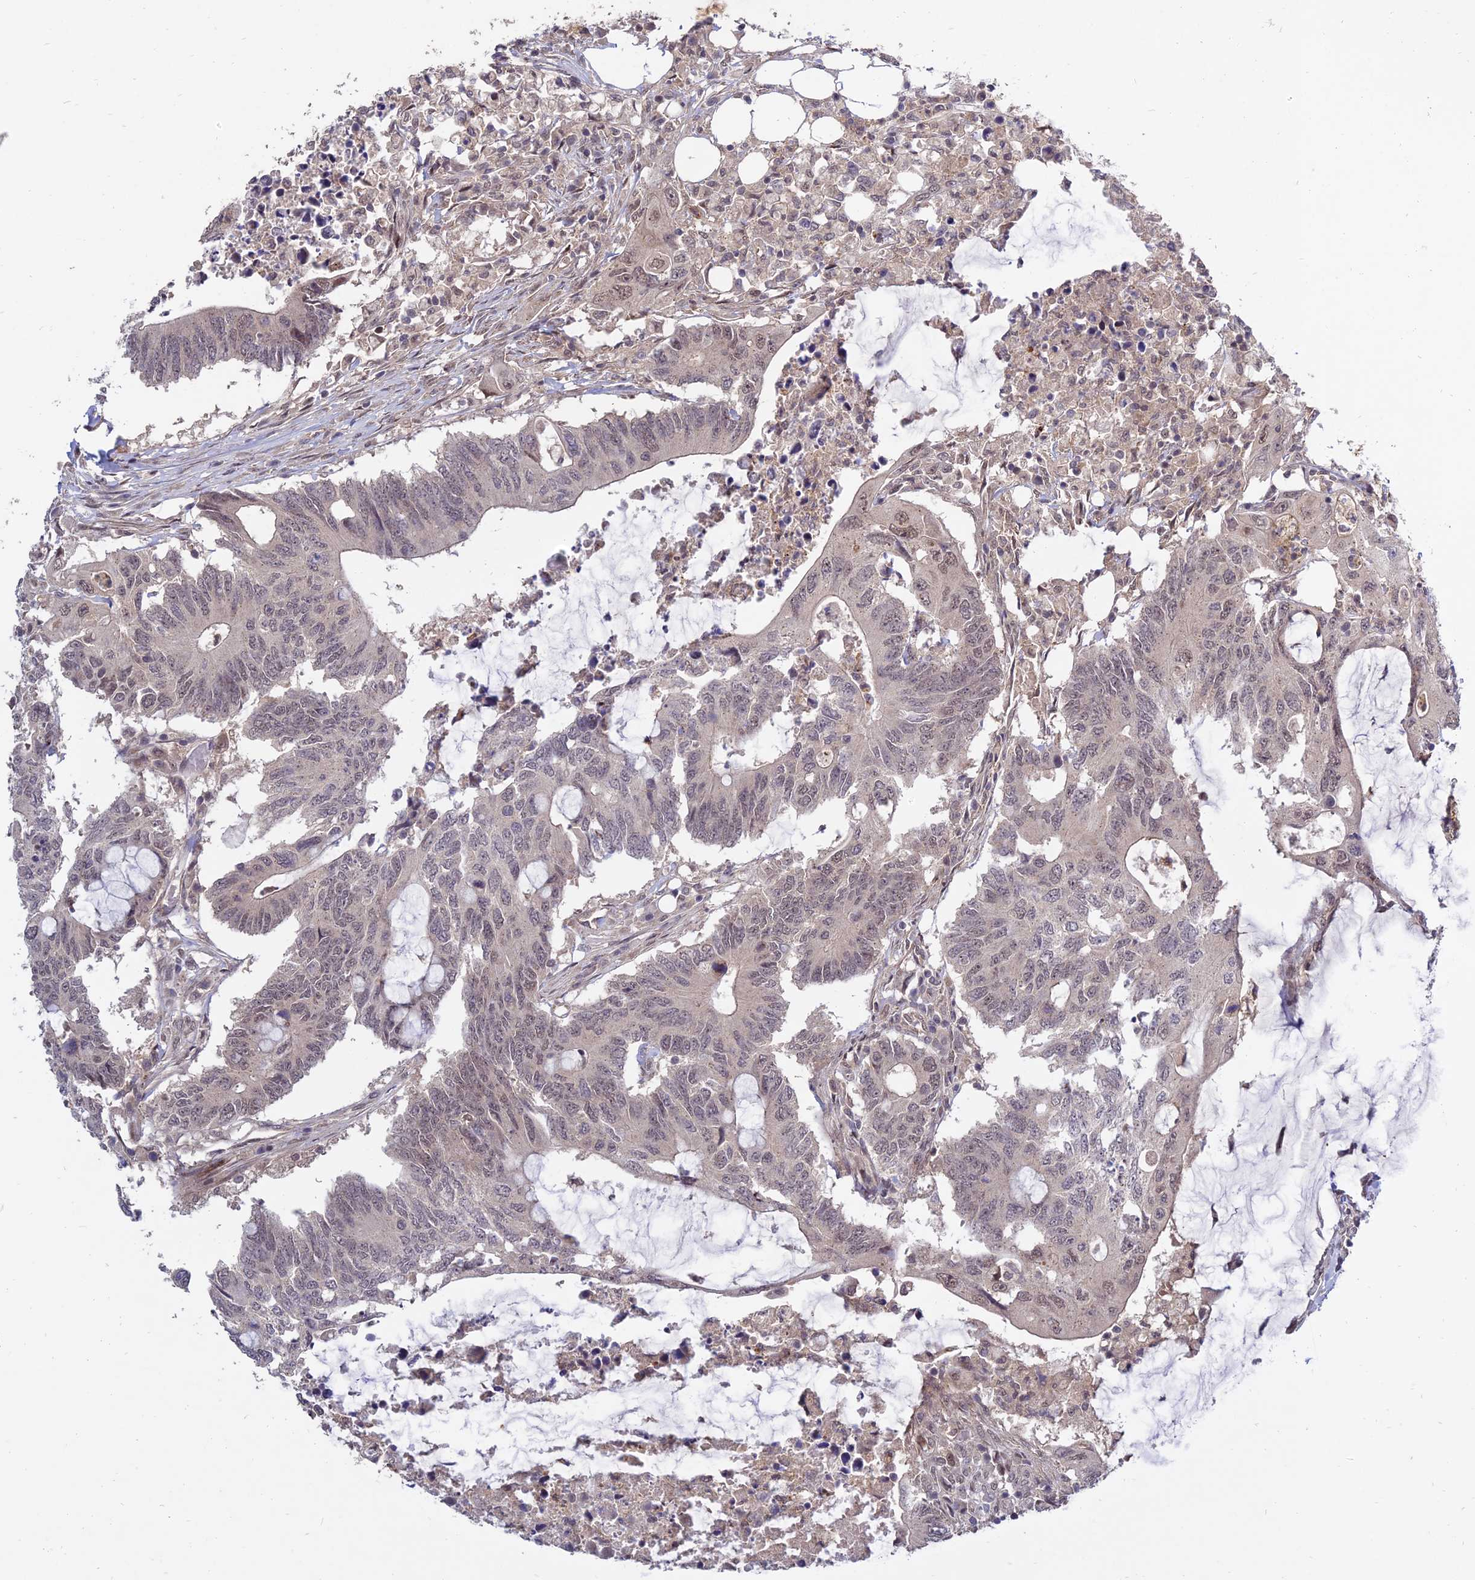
{"staining": {"intensity": "weak", "quantity": "25%-75%", "location": "nuclear"}, "tissue": "colorectal cancer", "cell_type": "Tumor cells", "image_type": "cancer", "snomed": [{"axis": "morphology", "description": "Adenocarcinoma, NOS"}, {"axis": "topography", "description": "Colon"}], "caption": "Colorectal cancer (adenocarcinoma) stained with a protein marker exhibits weak staining in tumor cells.", "gene": "ZNF85", "patient": {"sex": "male", "age": 71}}